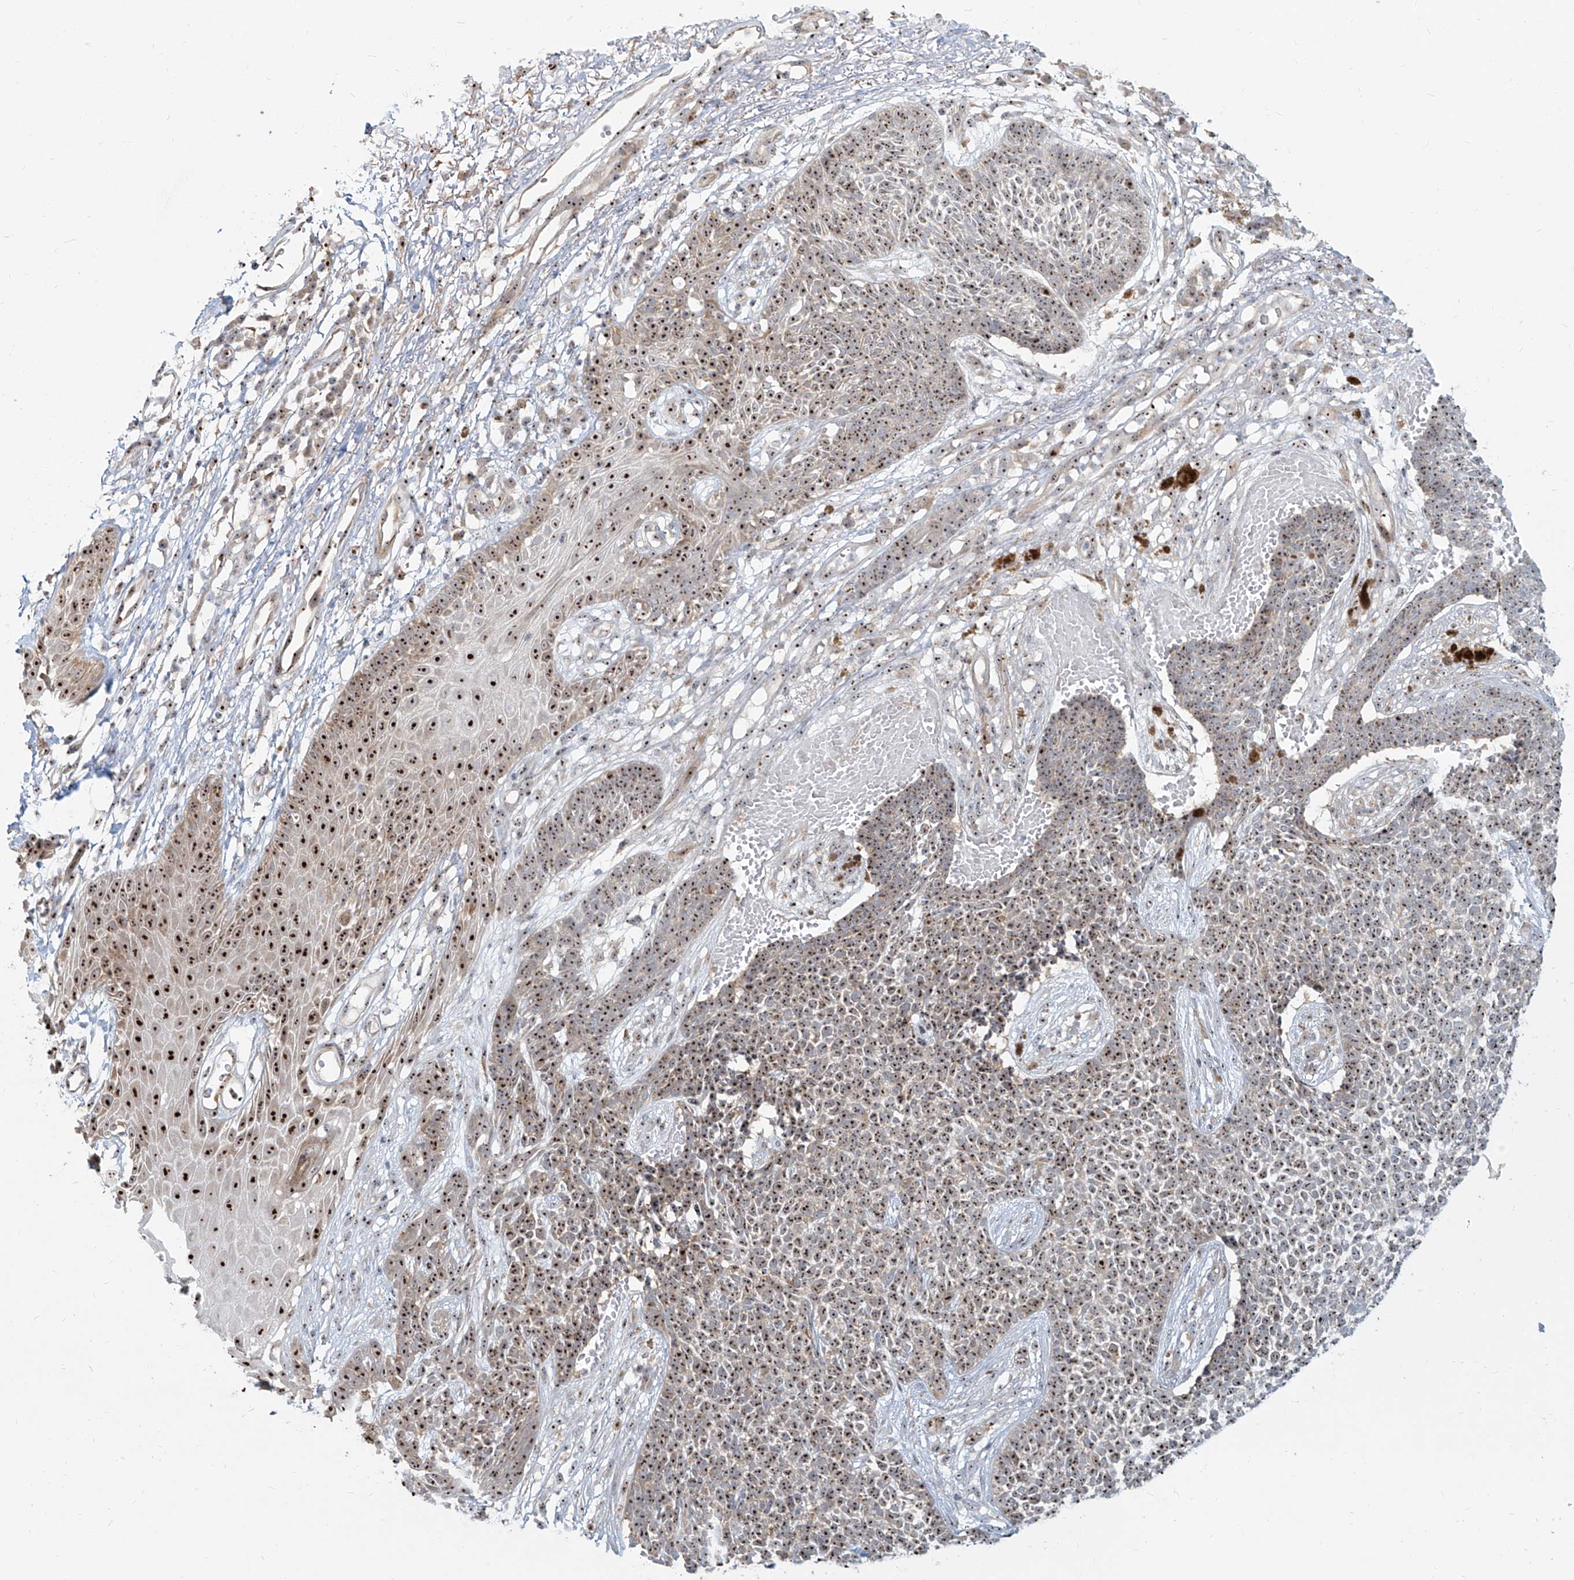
{"staining": {"intensity": "strong", "quantity": ">75%", "location": "nuclear"}, "tissue": "skin cancer", "cell_type": "Tumor cells", "image_type": "cancer", "snomed": [{"axis": "morphology", "description": "Basal cell carcinoma"}, {"axis": "topography", "description": "Skin"}], "caption": "Immunohistochemical staining of human skin cancer displays strong nuclear protein expression in about >75% of tumor cells.", "gene": "BYSL", "patient": {"sex": "female", "age": 84}}